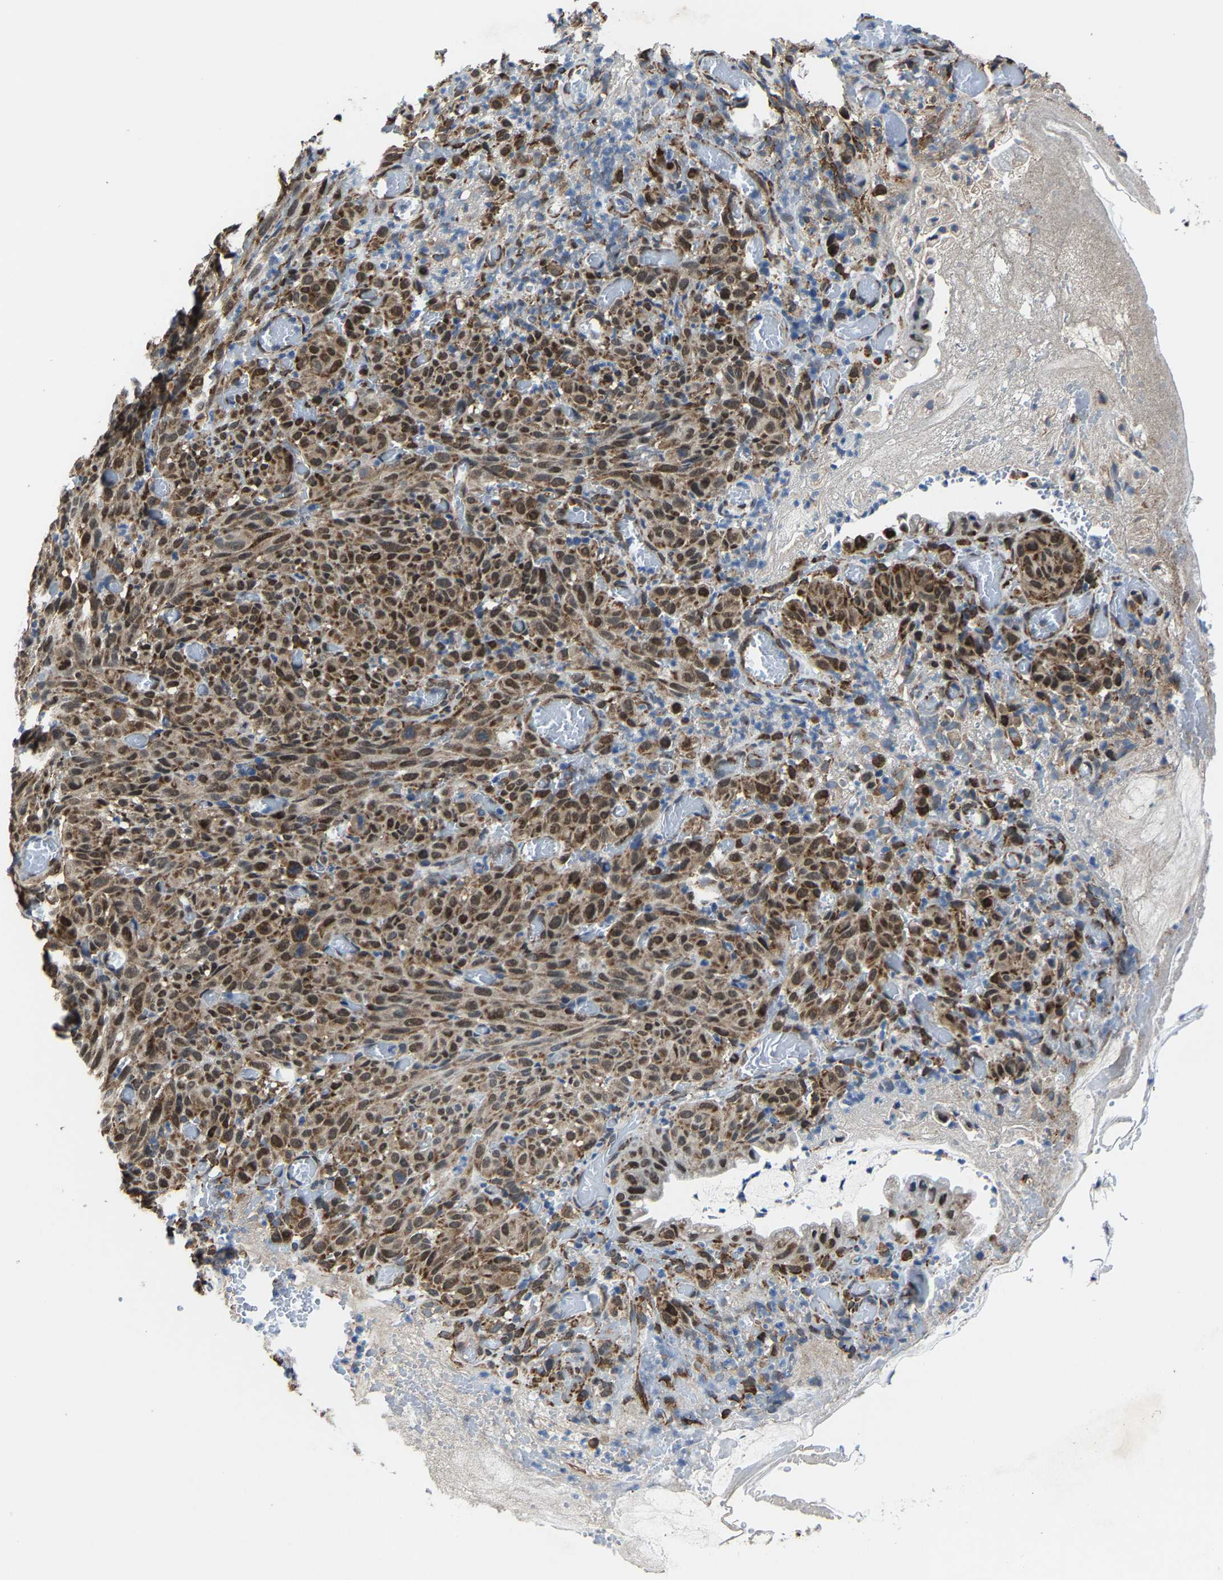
{"staining": {"intensity": "moderate", "quantity": ">75%", "location": "cytoplasmic/membranous,nuclear"}, "tissue": "melanoma", "cell_type": "Tumor cells", "image_type": "cancer", "snomed": [{"axis": "morphology", "description": "Malignant melanoma, NOS"}, {"axis": "topography", "description": "Rectum"}], "caption": "A medium amount of moderate cytoplasmic/membranous and nuclear expression is present in approximately >75% of tumor cells in malignant melanoma tissue.", "gene": "METTL1", "patient": {"sex": "female", "age": 81}}